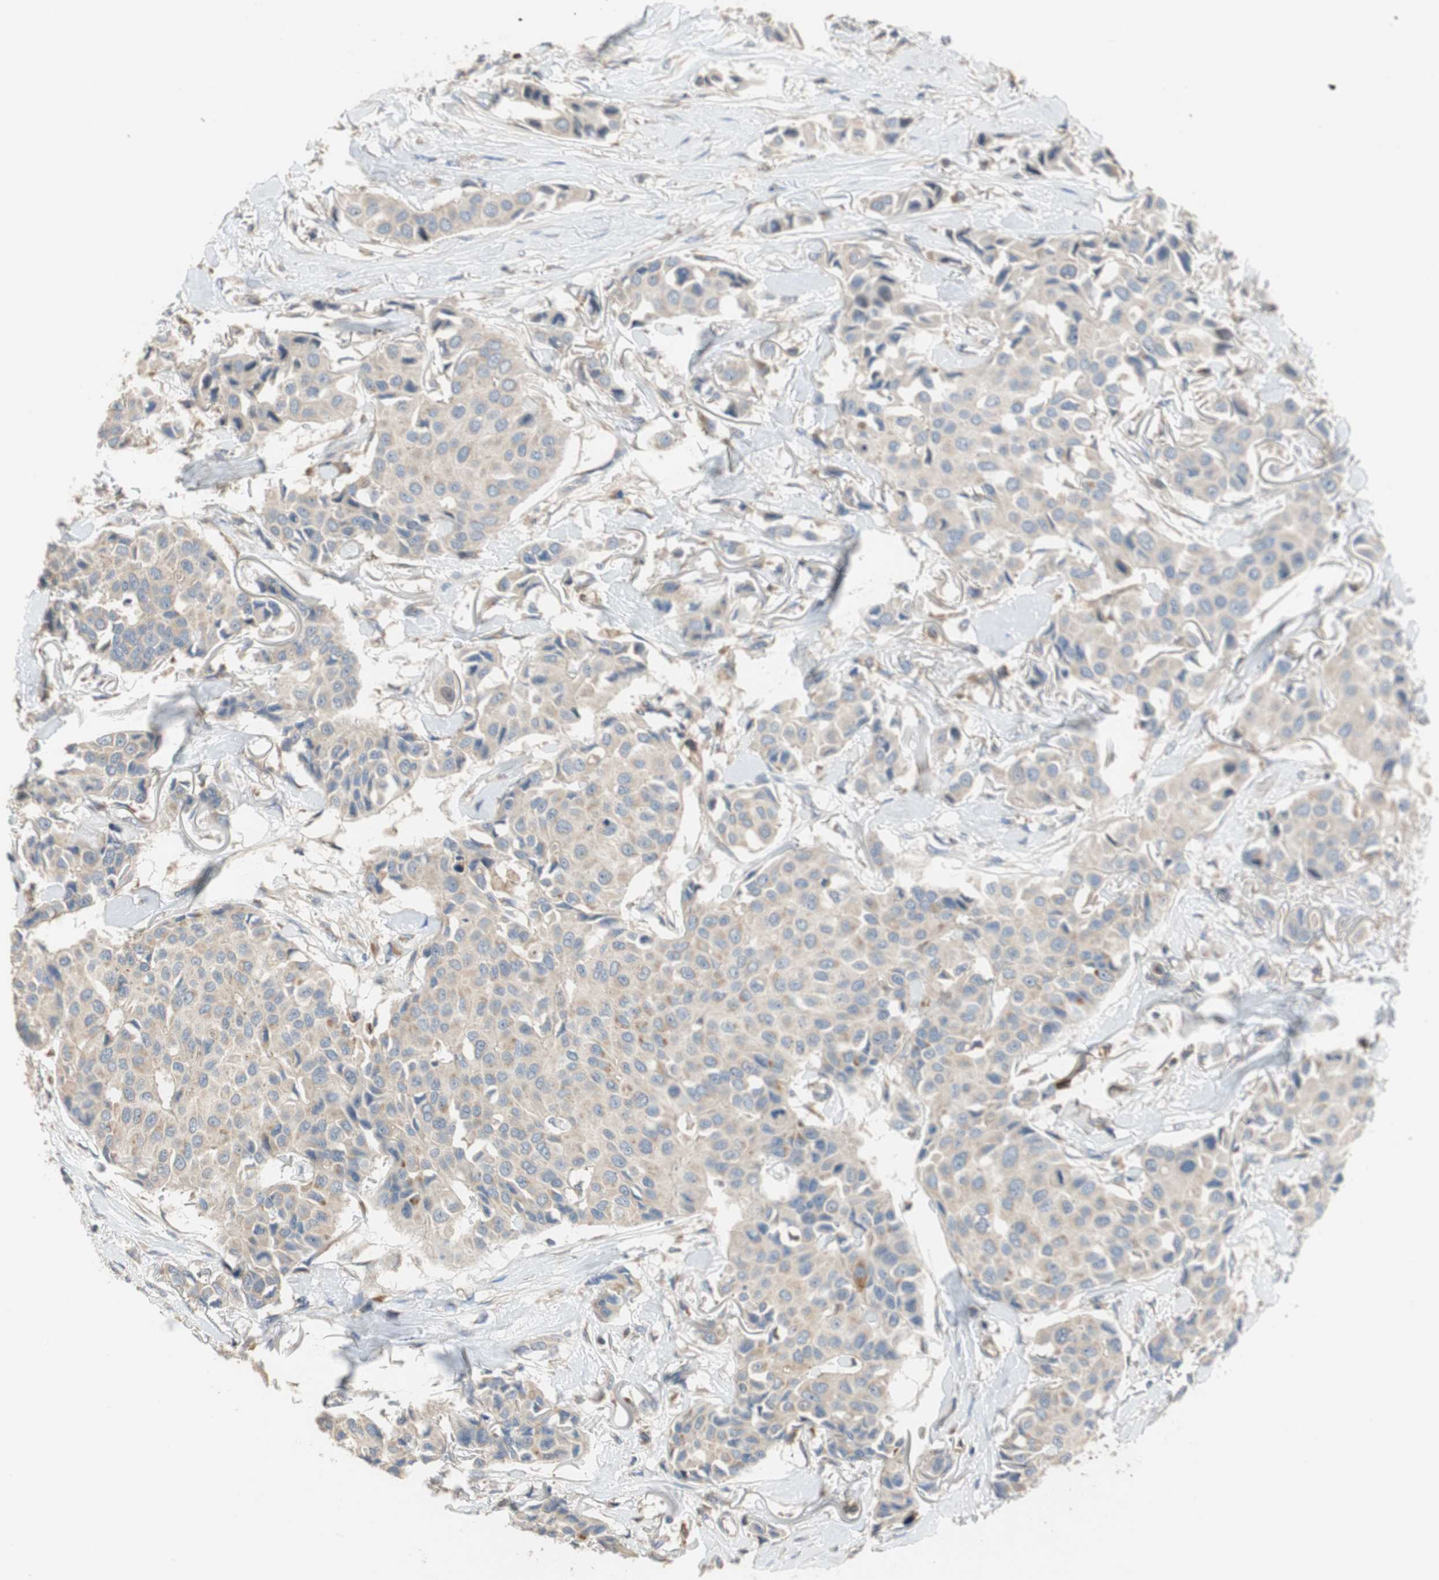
{"staining": {"intensity": "negative", "quantity": "none", "location": "none"}, "tissue": "breast cancer", "cell_type": "Tumor cells", "image_type": "cancer", "snomed": [{"axis": "morphology", "description": "Duct carcinoma"}, {"axis": "topography", "description": "Breast"}], "caption": "Micrograph shows no significant protein expression in tumor cells of breast cancer (infiltrating ductal carcinoma). Nuclei are stained in blue.", "gene": "ALPL", "patient": {"sex": "female", "age": 80}}